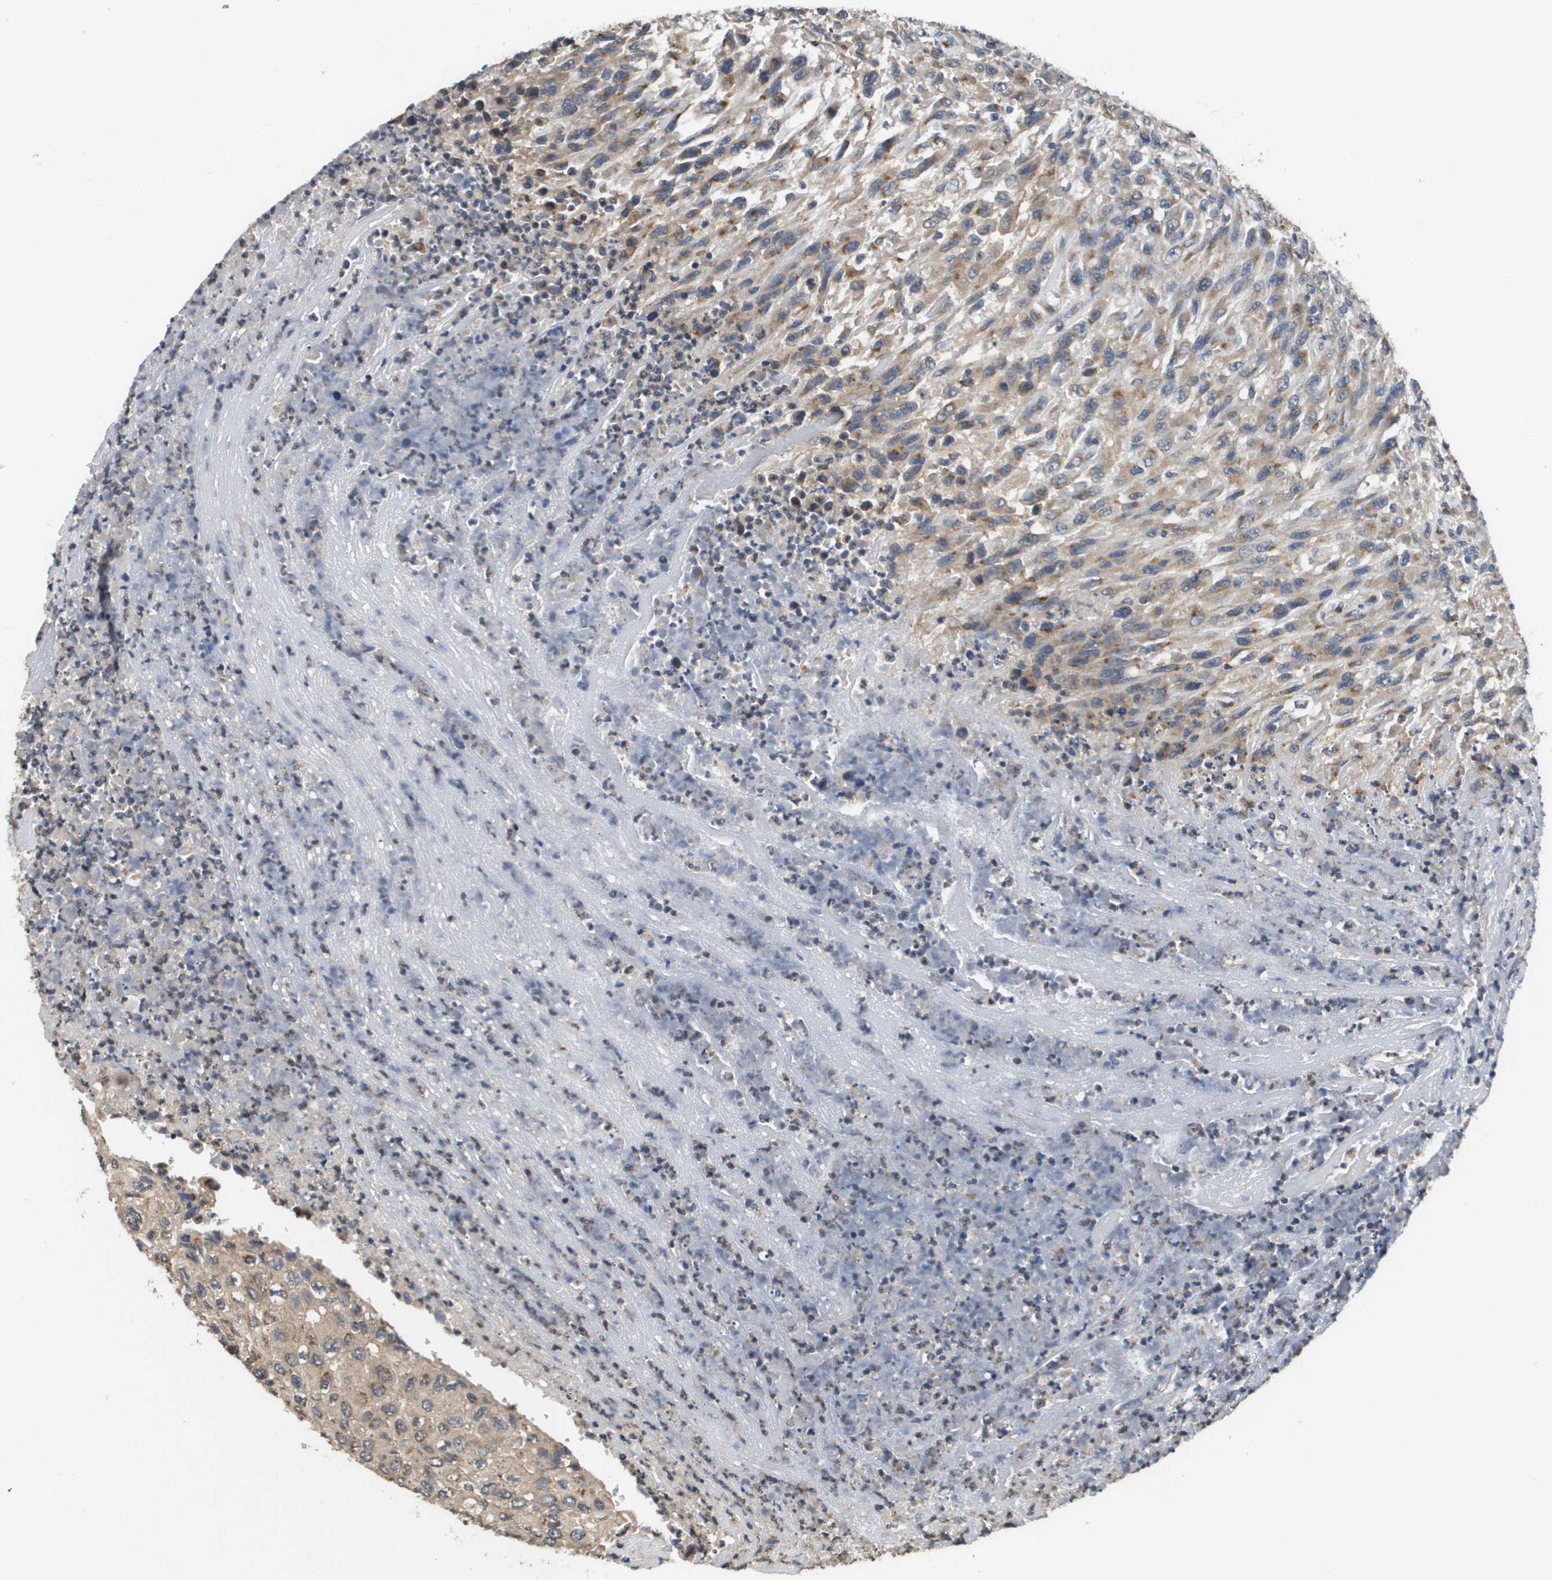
{"staining": {"intensity": "moderate", "quantity": "25%-75%", "location": "cytoplasmic/membranous"}, "tissue": "urothelial cancer", "cell_type": "Tumor cells", "image_type": "cancer", "snomed": [{"axis": "morphology", "description": "Urothelial carcinoma, High grade"}, {"axis": "topography", "description": "Urinary bladder"}], "caption": "Urothelial cancer stained with IHC demonstrates moderate cytoplasmic/membranous positivity in about 25%-75% of tumor cells. (IHC, brightfield microscopy, high magnification).", "gene": "PCK1", "patient": {"sex": "male", "age": 66}}